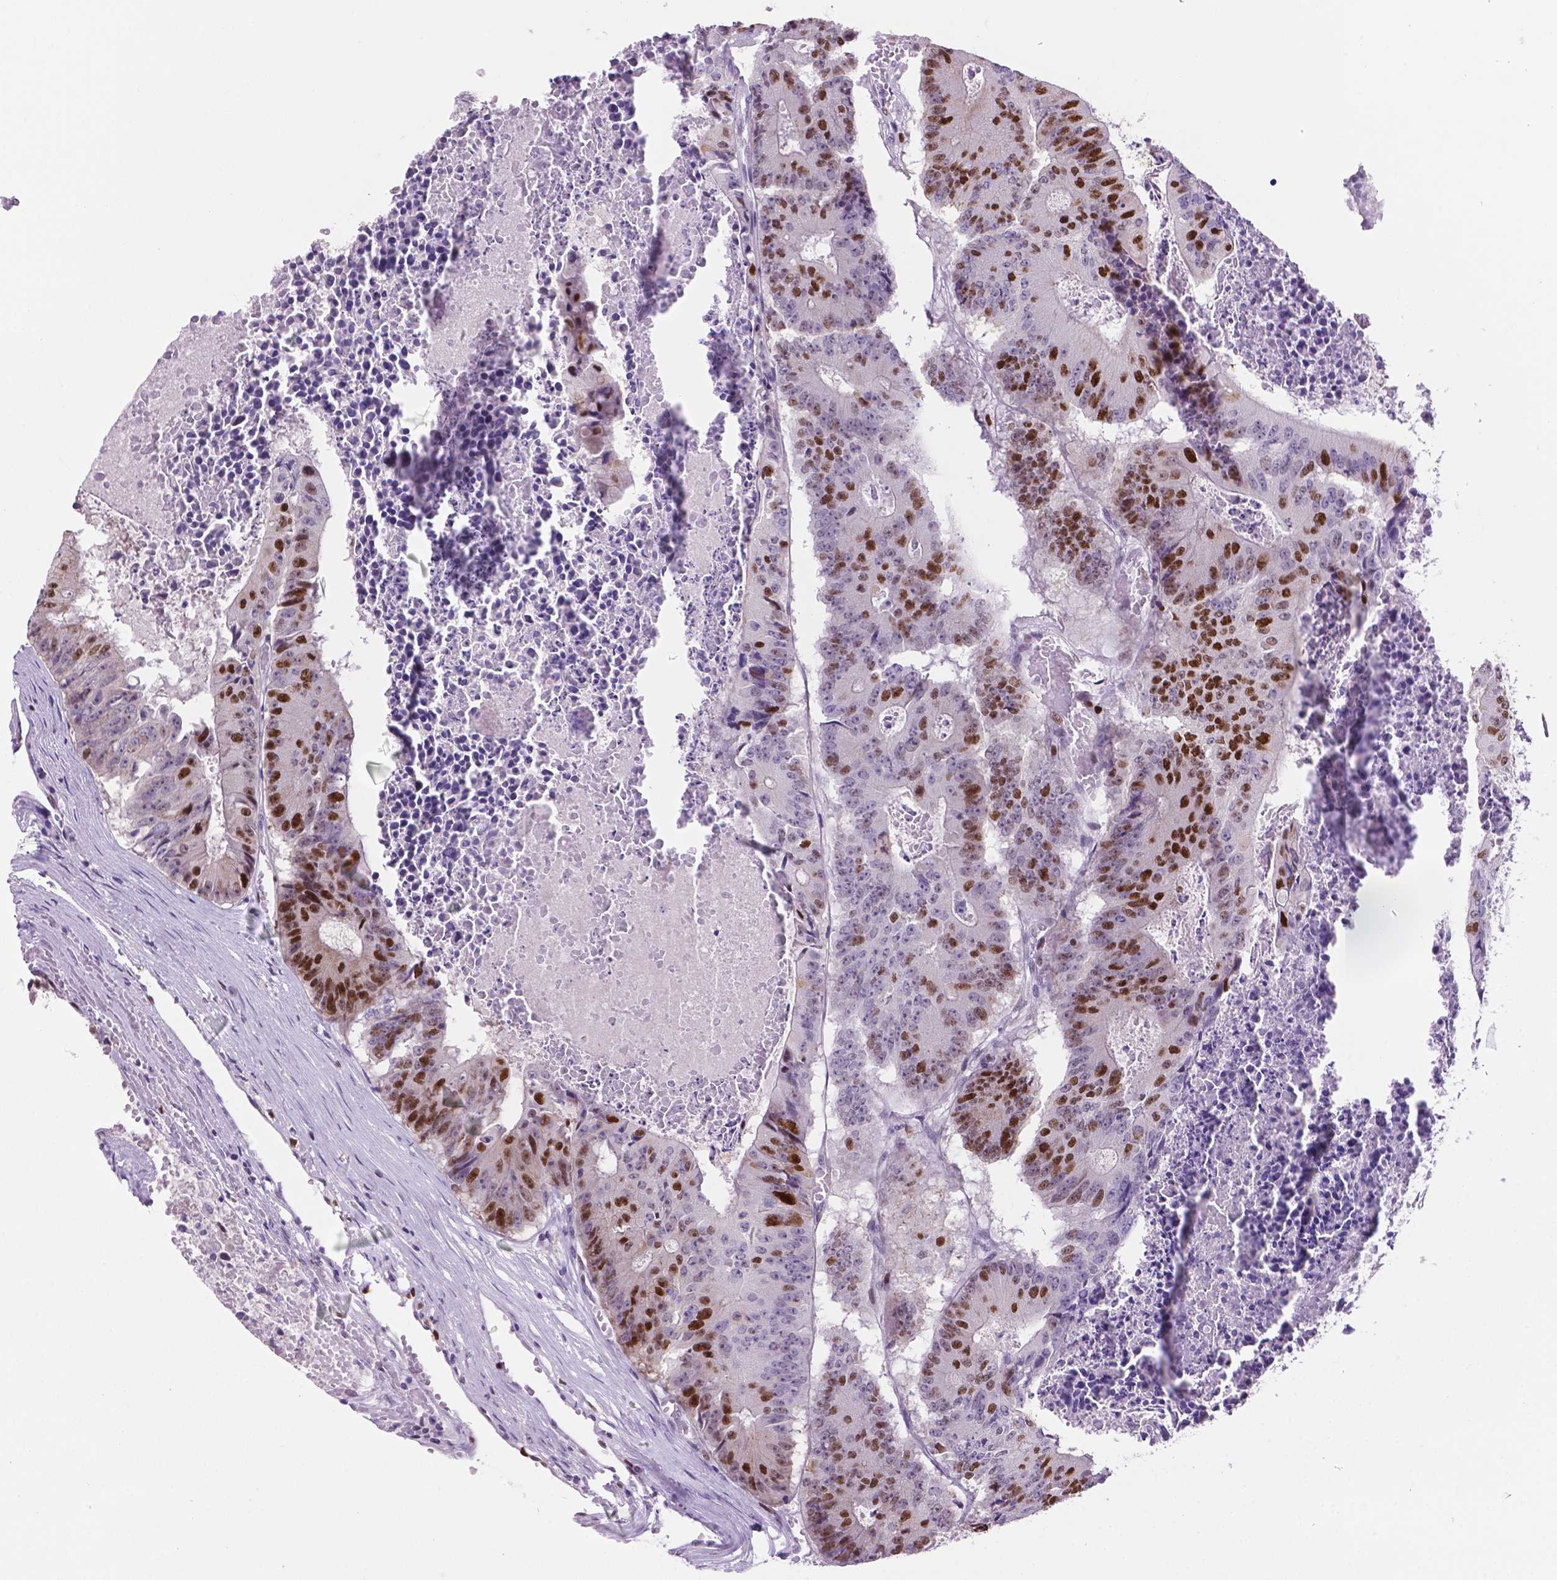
{"staining": {"intensity": "moderate", "quantity": "25%-75%", "location": "nuclear"}, "tissue": "colorectal cancer", "cell_type": "Tumor cells", "image_type": "cancer", "snomed": [{"axis": "morphology", "description": "Adenocarcinoma, NOS"}, {"axis": "topography", "description": "Colon"}], "caption": "Immunohistochemistry (IHC) image of neoplastic tissue: human adenocarcinoma (colorectal) stained using immunohistochemistry demonstrates medium levels of moderate protein expression localized specifically in the nuclear of tumor cells, appearing as a nuclear brown color.", "gene": "NCAPH2", "patient": {"sex": "male", "age": 87}}